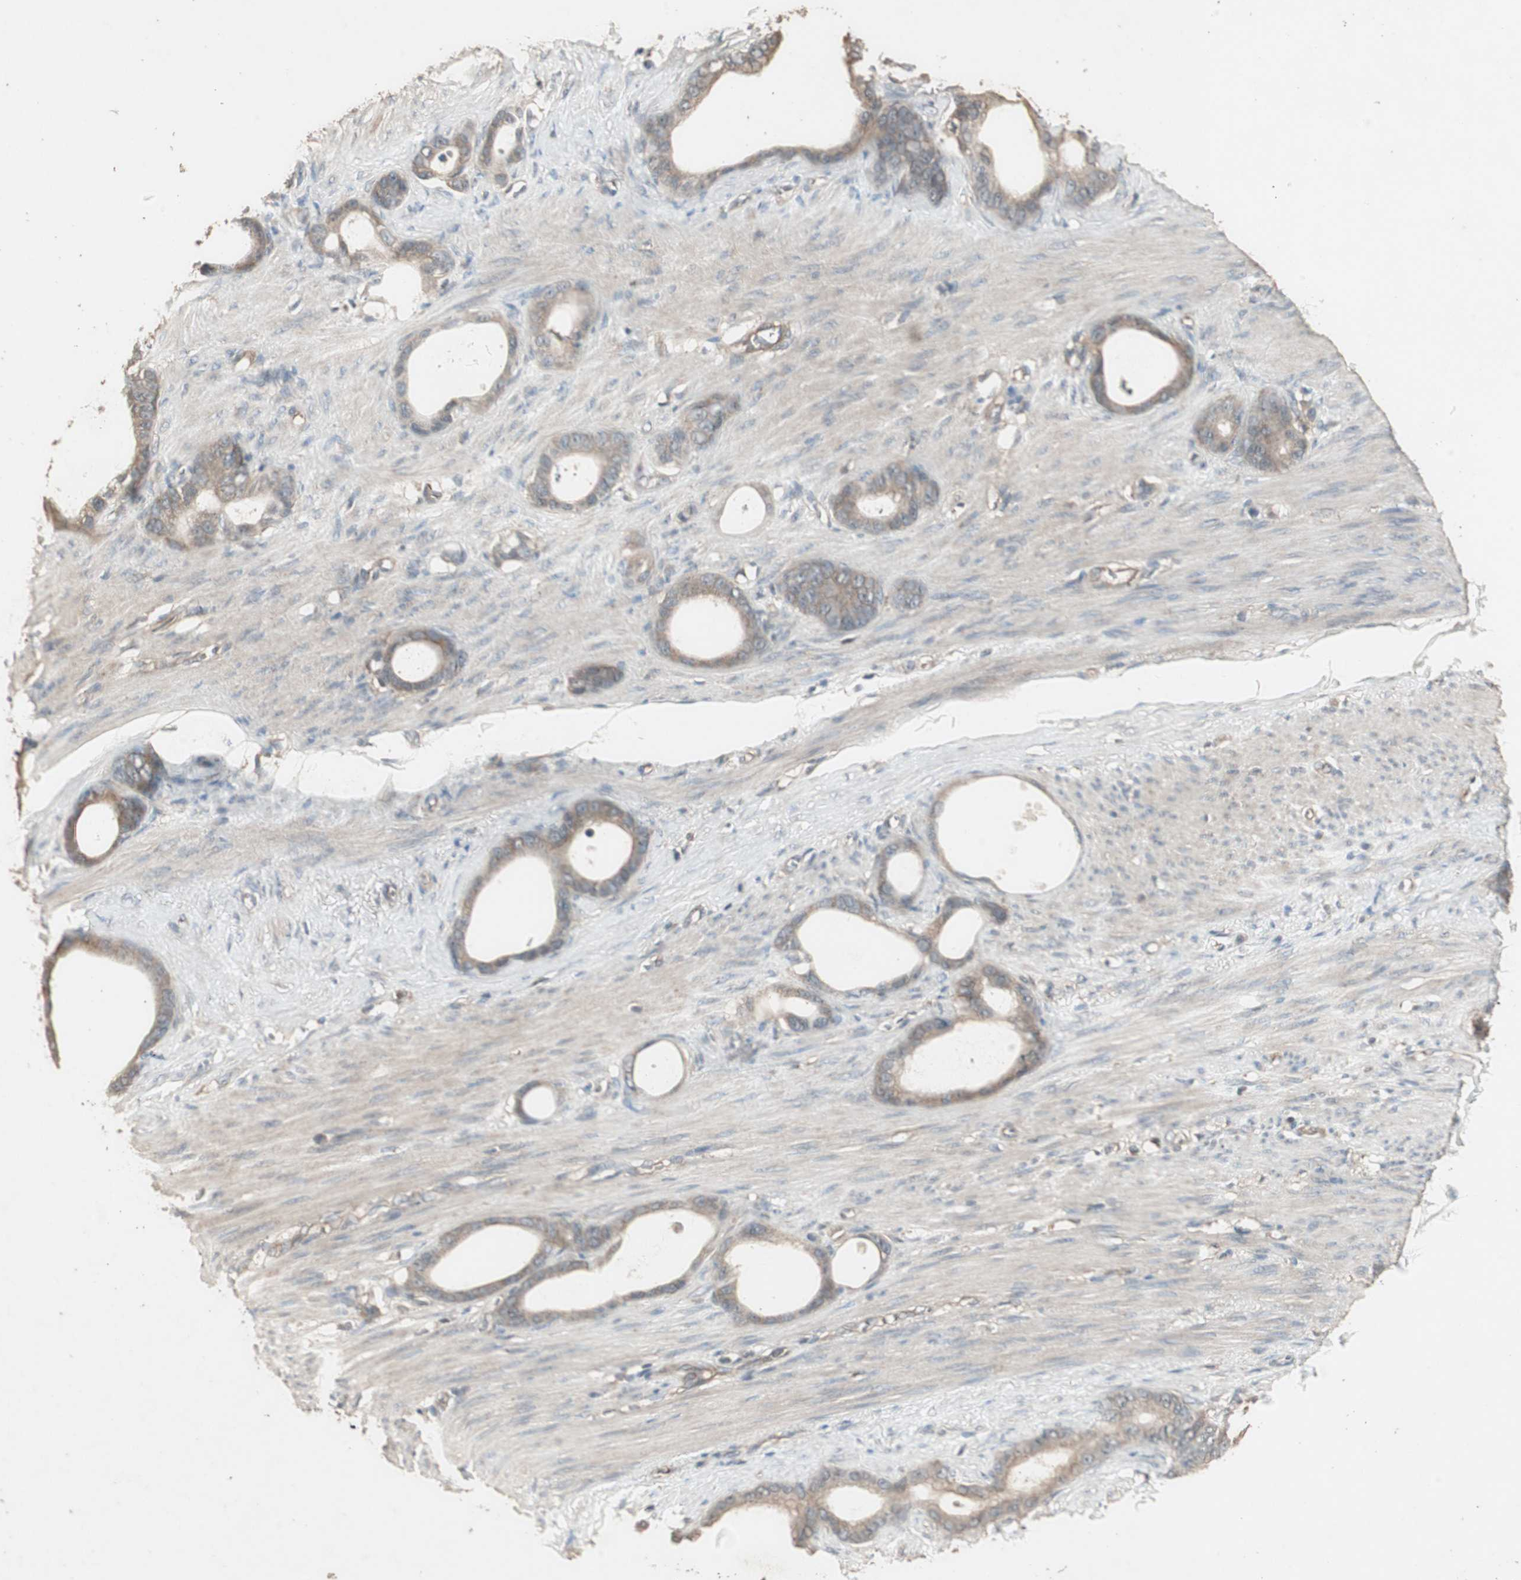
{"staining": {"intensity": "moderate", "quantity": ">75%", "location": "cytoplasmic/membranous"}, "tissue": "stomach cancer", "cell_type": "Tumor cells", "image_type": "cancer", "snomed": [{"axis": "morphology", "description": "Adenocarcinoma, NOS"}, {"axis": "topography", "description": "Stomach"}], "caption": "Protein staining of stomach cancer tissue reveals moderate cytoplasmic/membranous positivity in about >75% of tumor cells. (brown staining indicates protein expression, while blue staining denotes nuclei).", "gene": "UBAC1", "patient": {"sex": "female", "age": 75}}